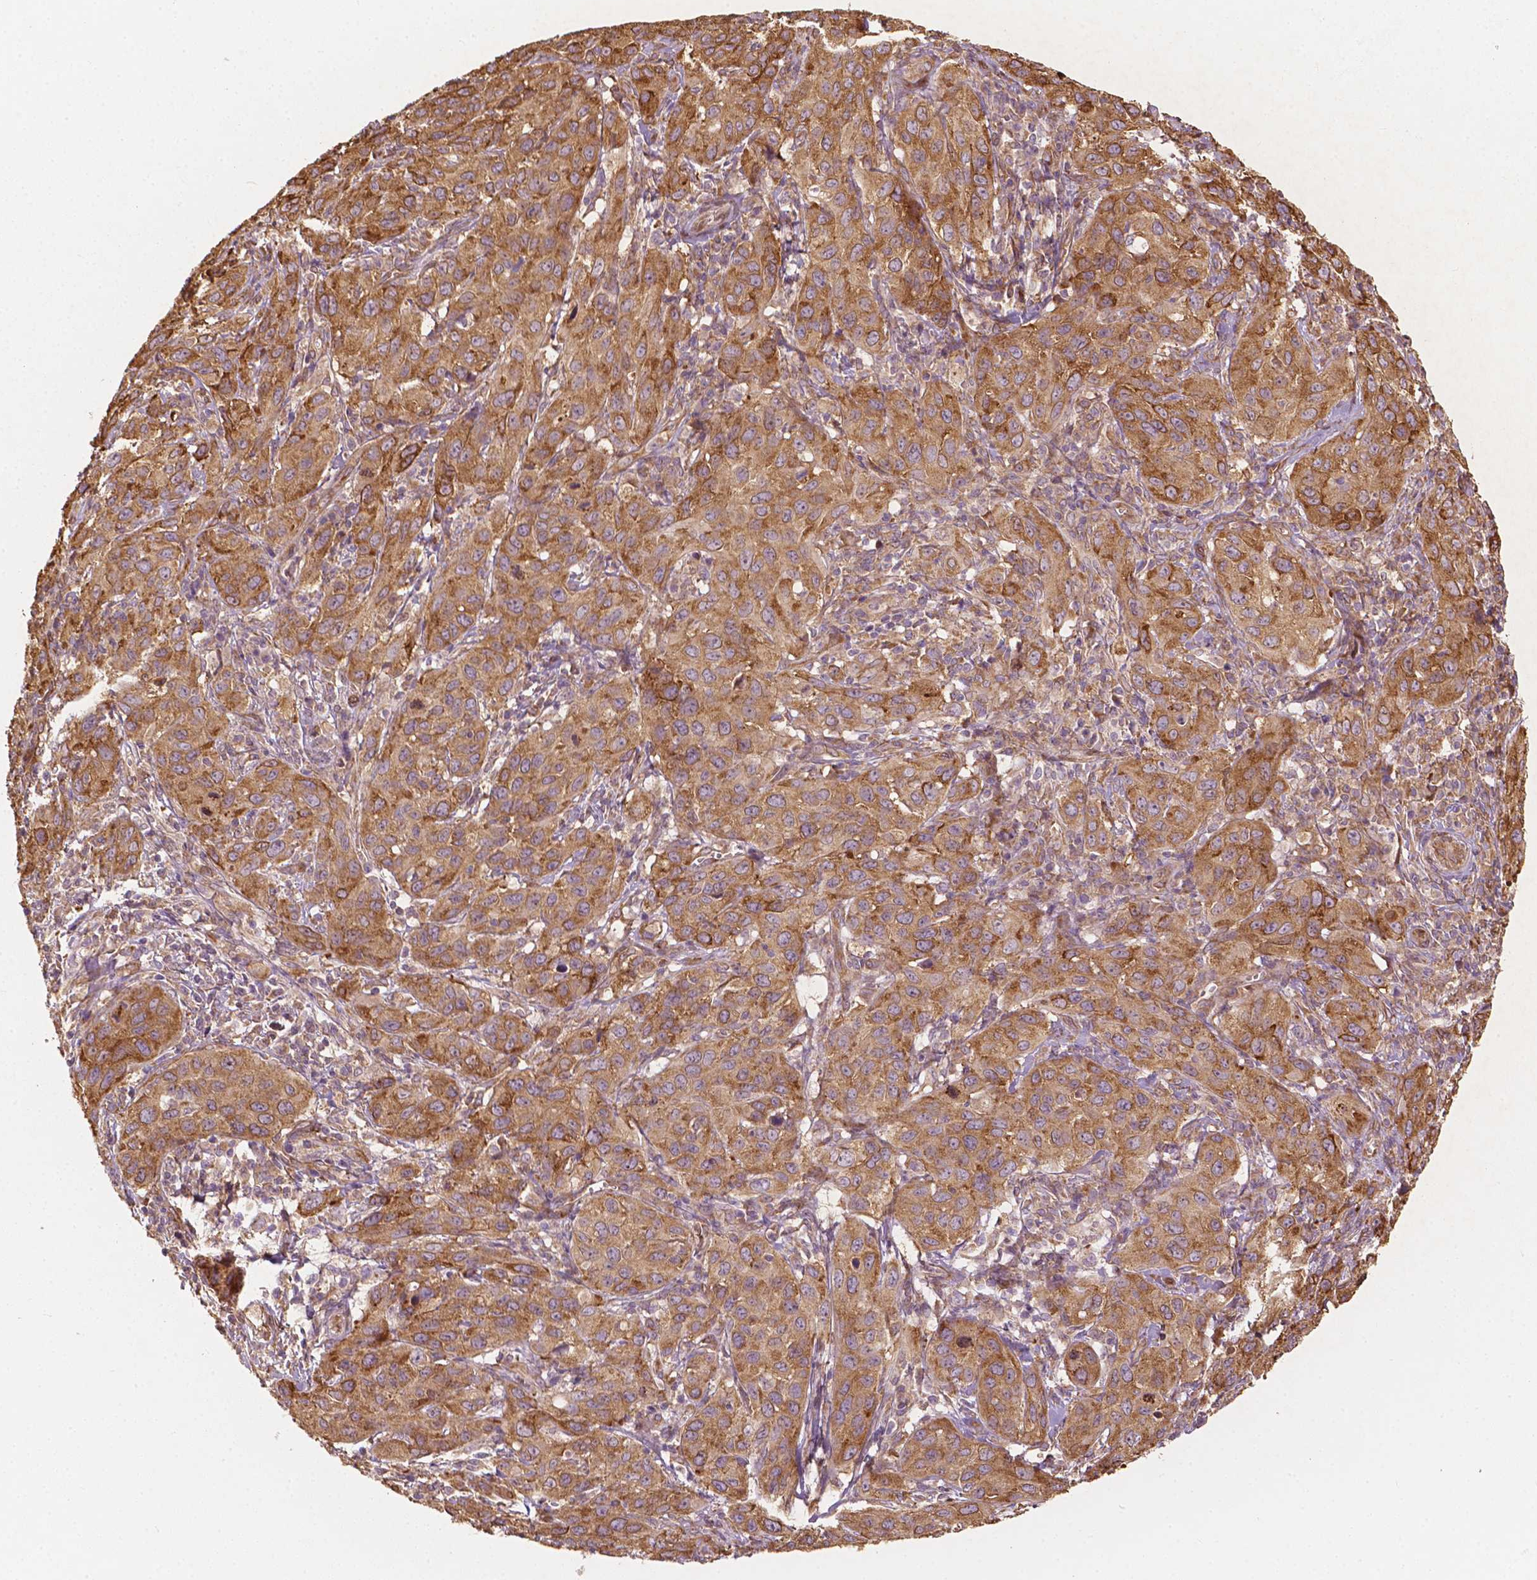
{"staining": {"intensity": "moderate", "quantity": ">75%", "location": "cytoplasmic/membranous"}, "tissue": "cervical cancer", "cell_type": "Tumor cells", "image_type": "cancer", "snomed": [{"axis": "morphology", "description": "Normal tissue, NOS"}, {"axis": "morphology", "description": "Squamous cell carcinoma, NOS"}, {"axis": "topography", "description": "Cervix"}], "caption": "This micrograph reveals immunohistochemistry staining of cervical squamous cell carcinoma, with medium moderate cytoplasmic/membranous staining in approximately >75% of tumor cells.", "gene": "G3BP1", "patient": {"sex": "female", "age": 51}}